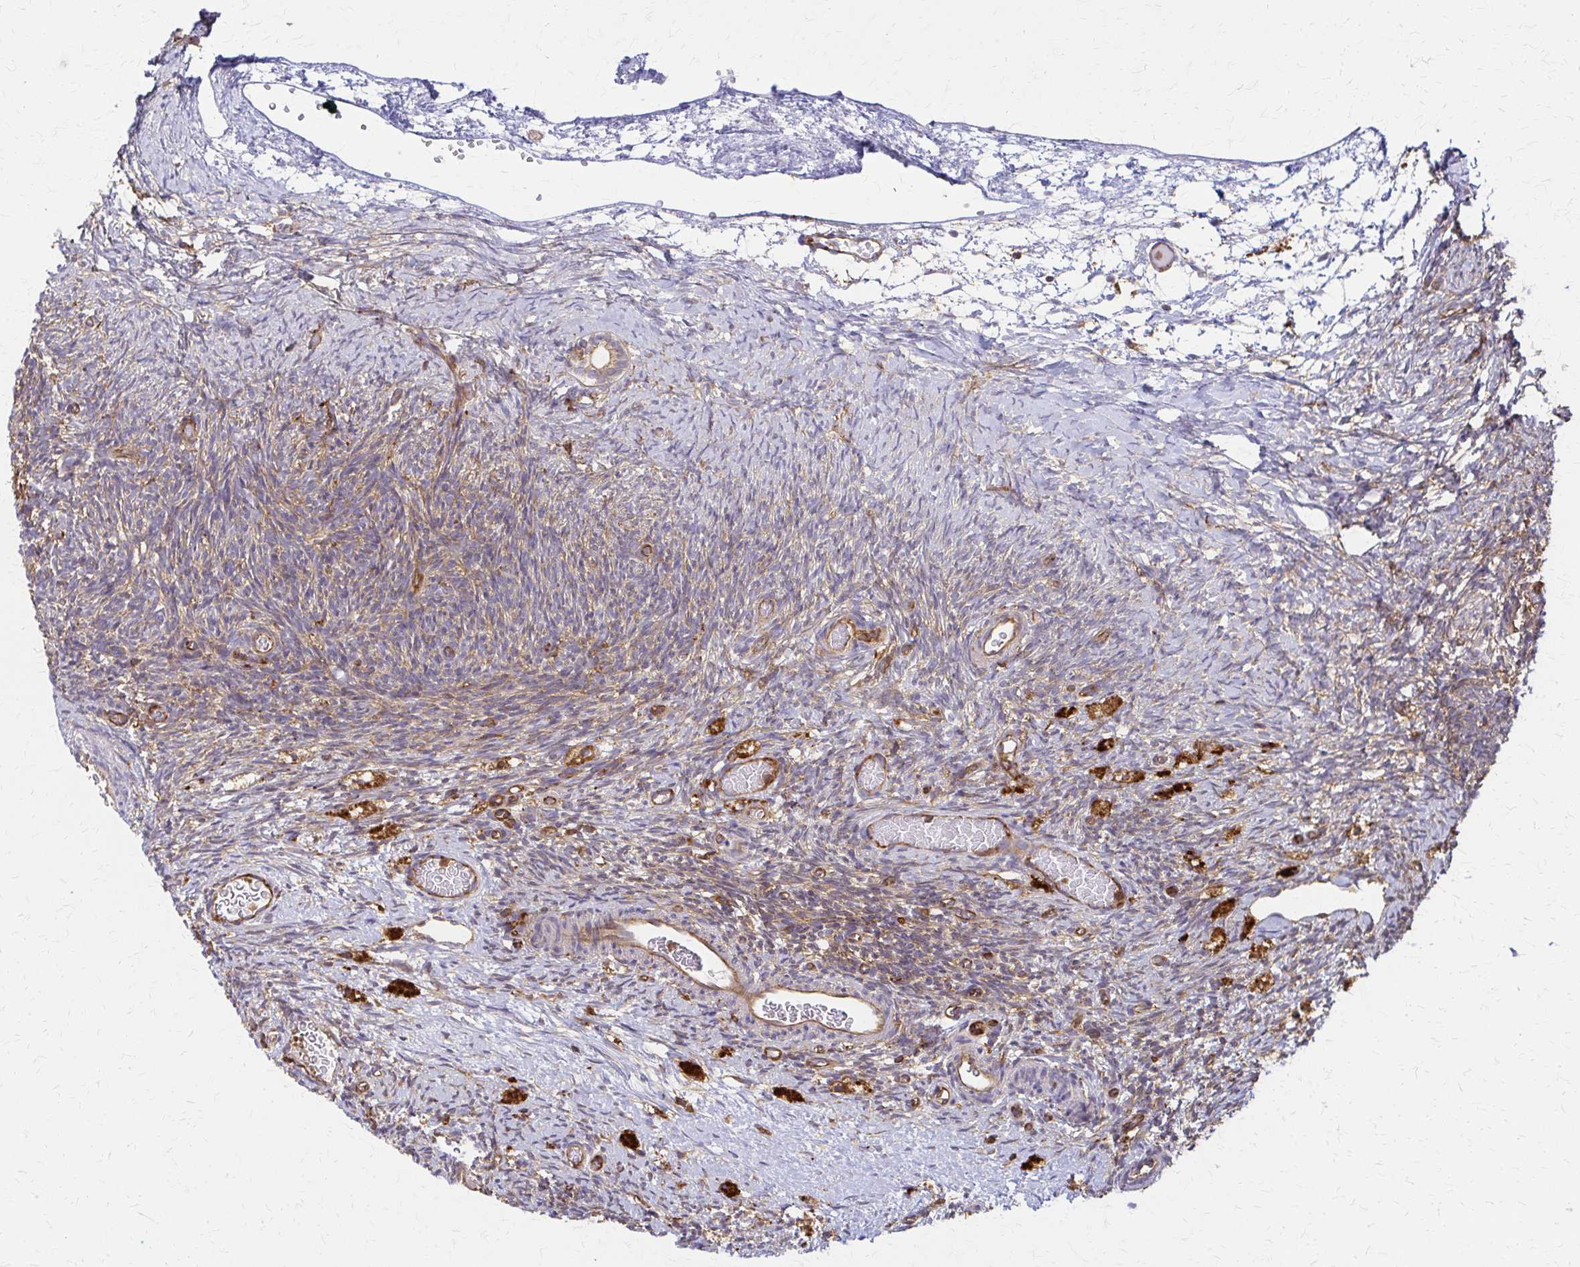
{"staining": {"intensity": "weak", "quantity": ">75%", "location": "cytoplasmic/membranous"}, "tissue": "ovary", "cell_type": "Follicle cells", "image_type": "normal", "snomed": [{"axis": "morphology", "description": "Normal tissue, NOS"}, {"axis": "topography", "description": "Ovary"}], "caption": "Immunohistochemistry (DAB) staining of benign ovary exhibits weak cytoplasmic/membranous protein positivity in about >75% of follicle cells.", "gene": "WASF2", "patient": {"sex": "female", "age": 39}}